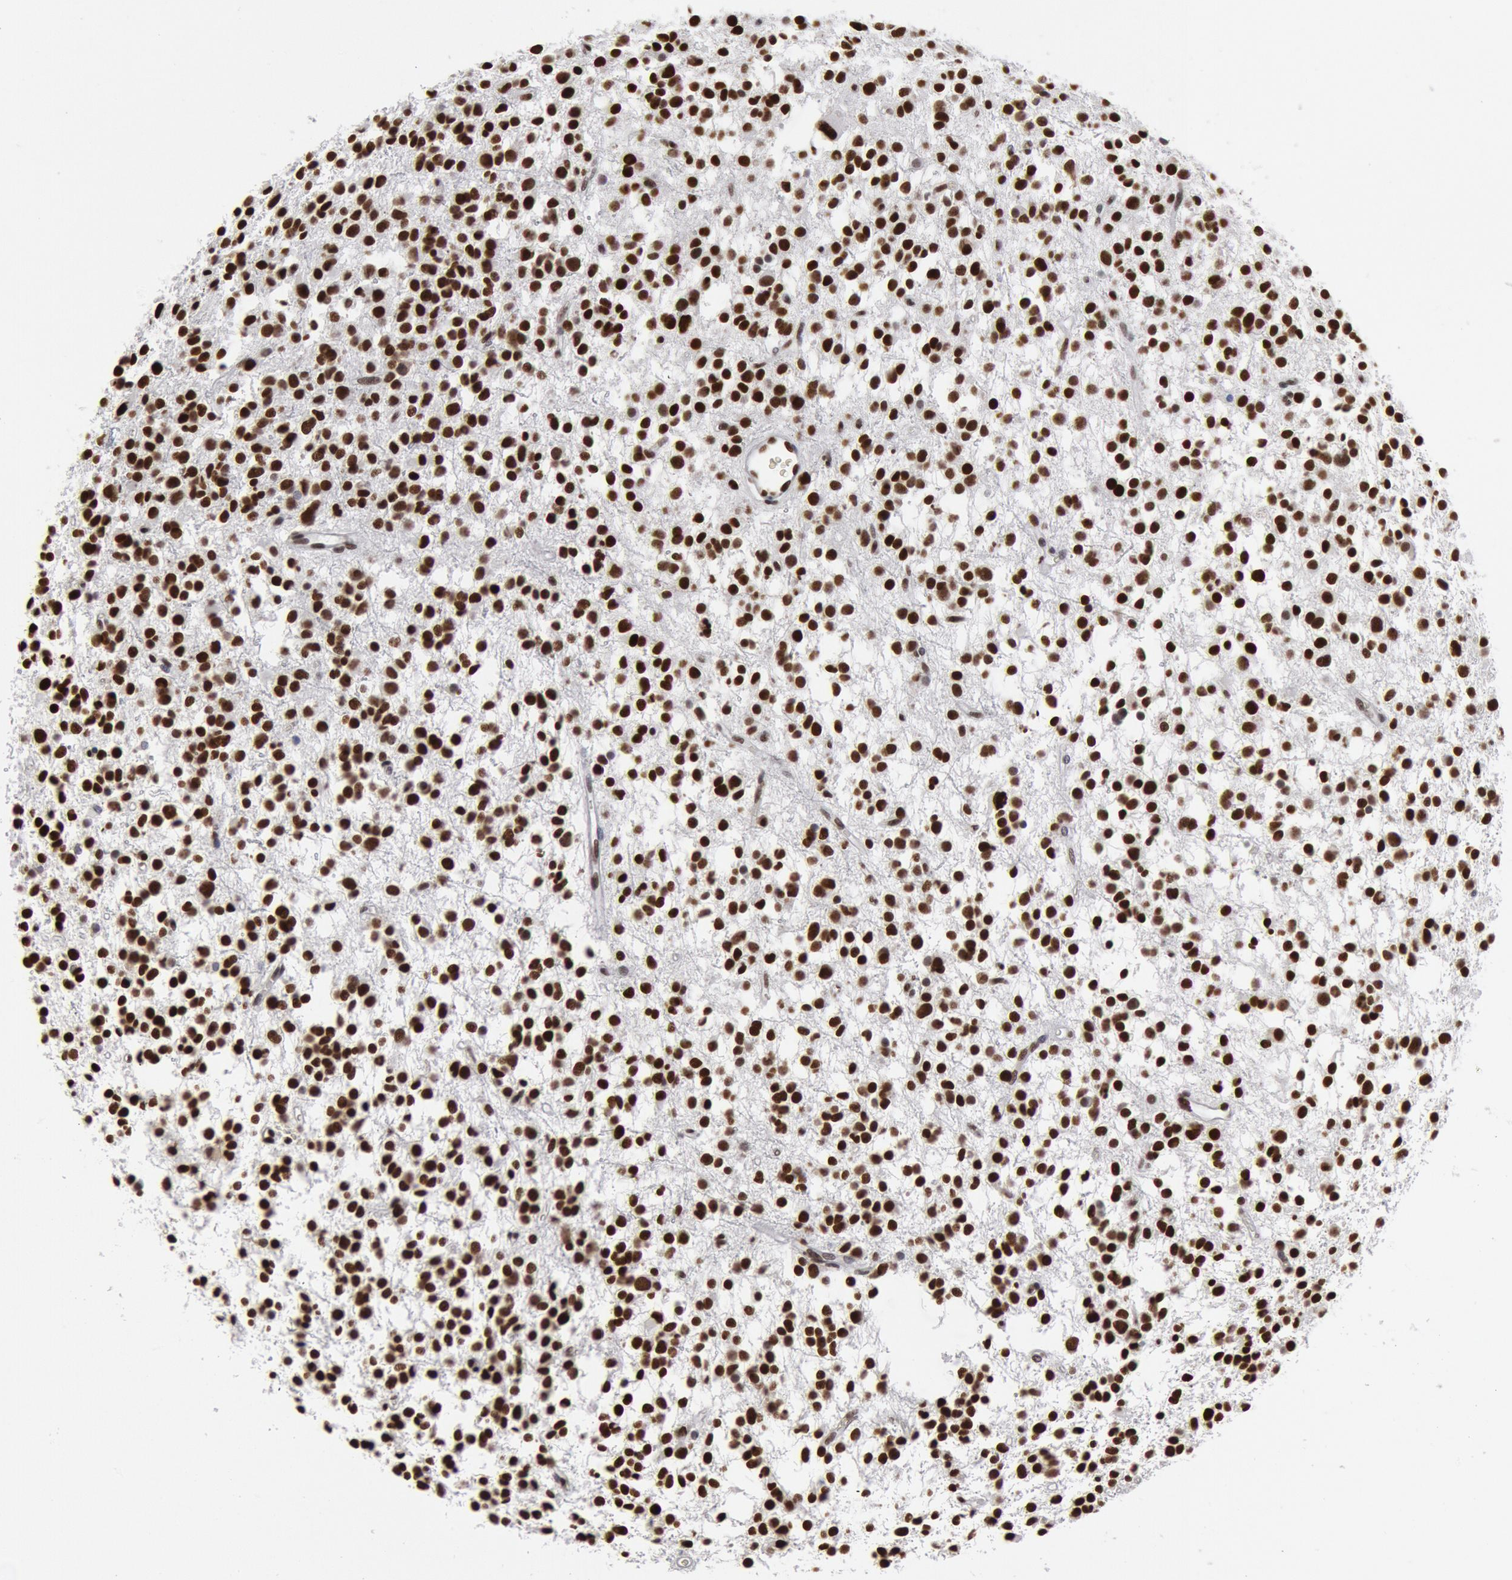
{"staining": {"intensity": "strong", "quantity": ">75%", "location": "nuclear"}, "tissue": "glioma", "cell_type": "Tumor cells", "image_type": "cancer", "snomed": [{"axis": "morphology", "description": "Glioma, malignant, Low grade"}, {"axis": "topography", "description": "Brain"}], "caption": "Human glioma stained for a protein (brown) displays strong nuclear positive staining in approximately >75% of tumor cells.", "gene": "SUB1", "patient": {"sex": "female", "age": 36}}